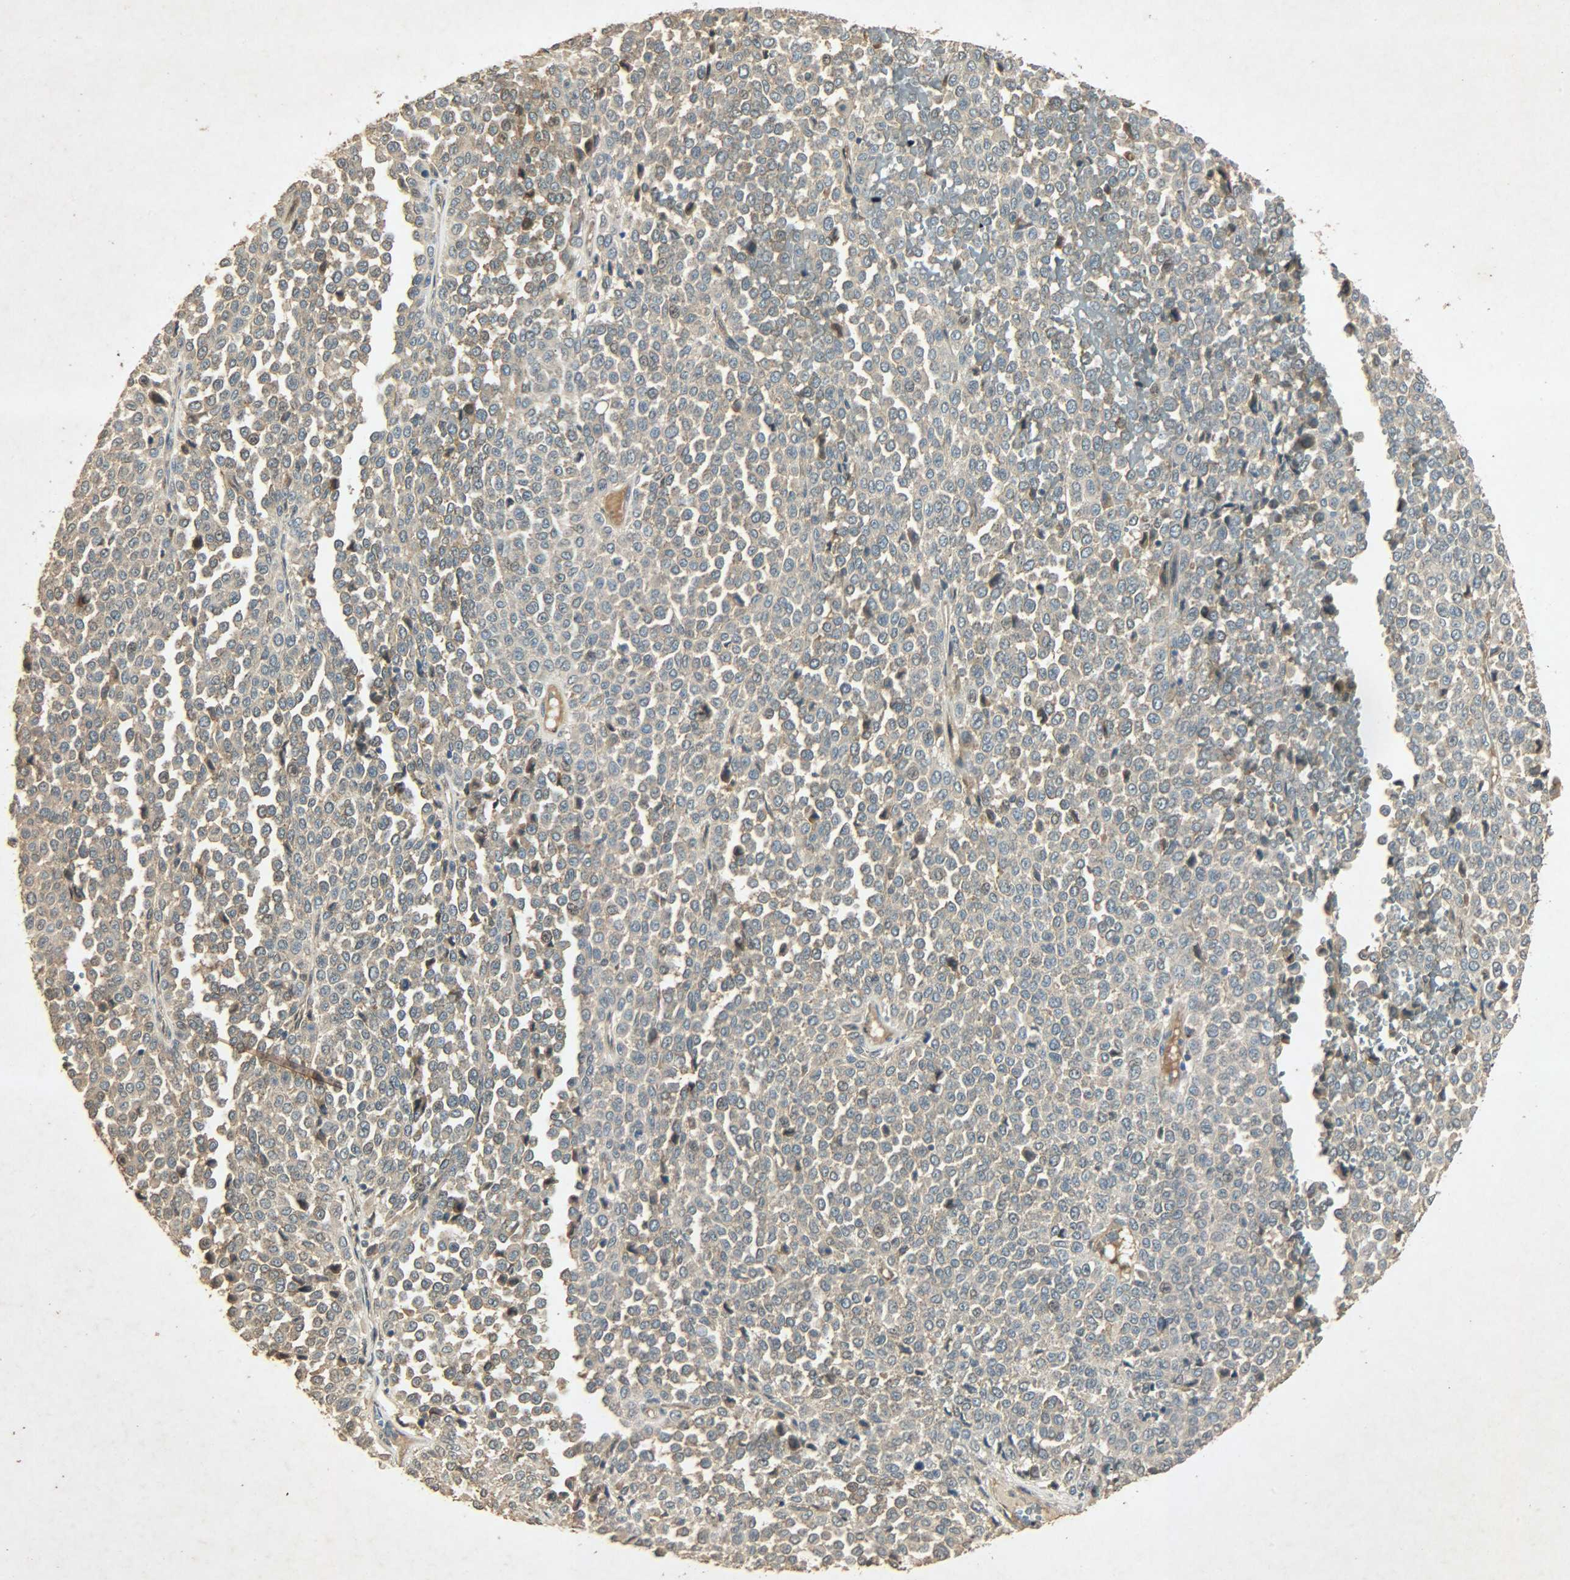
{"staining": {"intensity": "weak", "quantity": ">75%", "location": "cytoplasmic/membranous"}, "tissue": "melanoma", "cell_type": "Tumor cells", "image_type": "cancer", "snomed": [{"axis": "morphology", "description": "Malignant melanoma, Metastatic site"}, {"axis": "topography", "description": "Pancreas"}], "caption": "IHC staining of melanoma, which exhibits low levels of weak cytoplasmic/membranous staining in approximately >75% of tumor cells indicating weak cytoplasmic/membranous protein positivity. The staining was performed using DAB (brown) for protein detection and nuclei were counterstained in hematoxylin (blue).", "gene": "ATP2B1", "patient": {"sex": "female", "age": 30}}